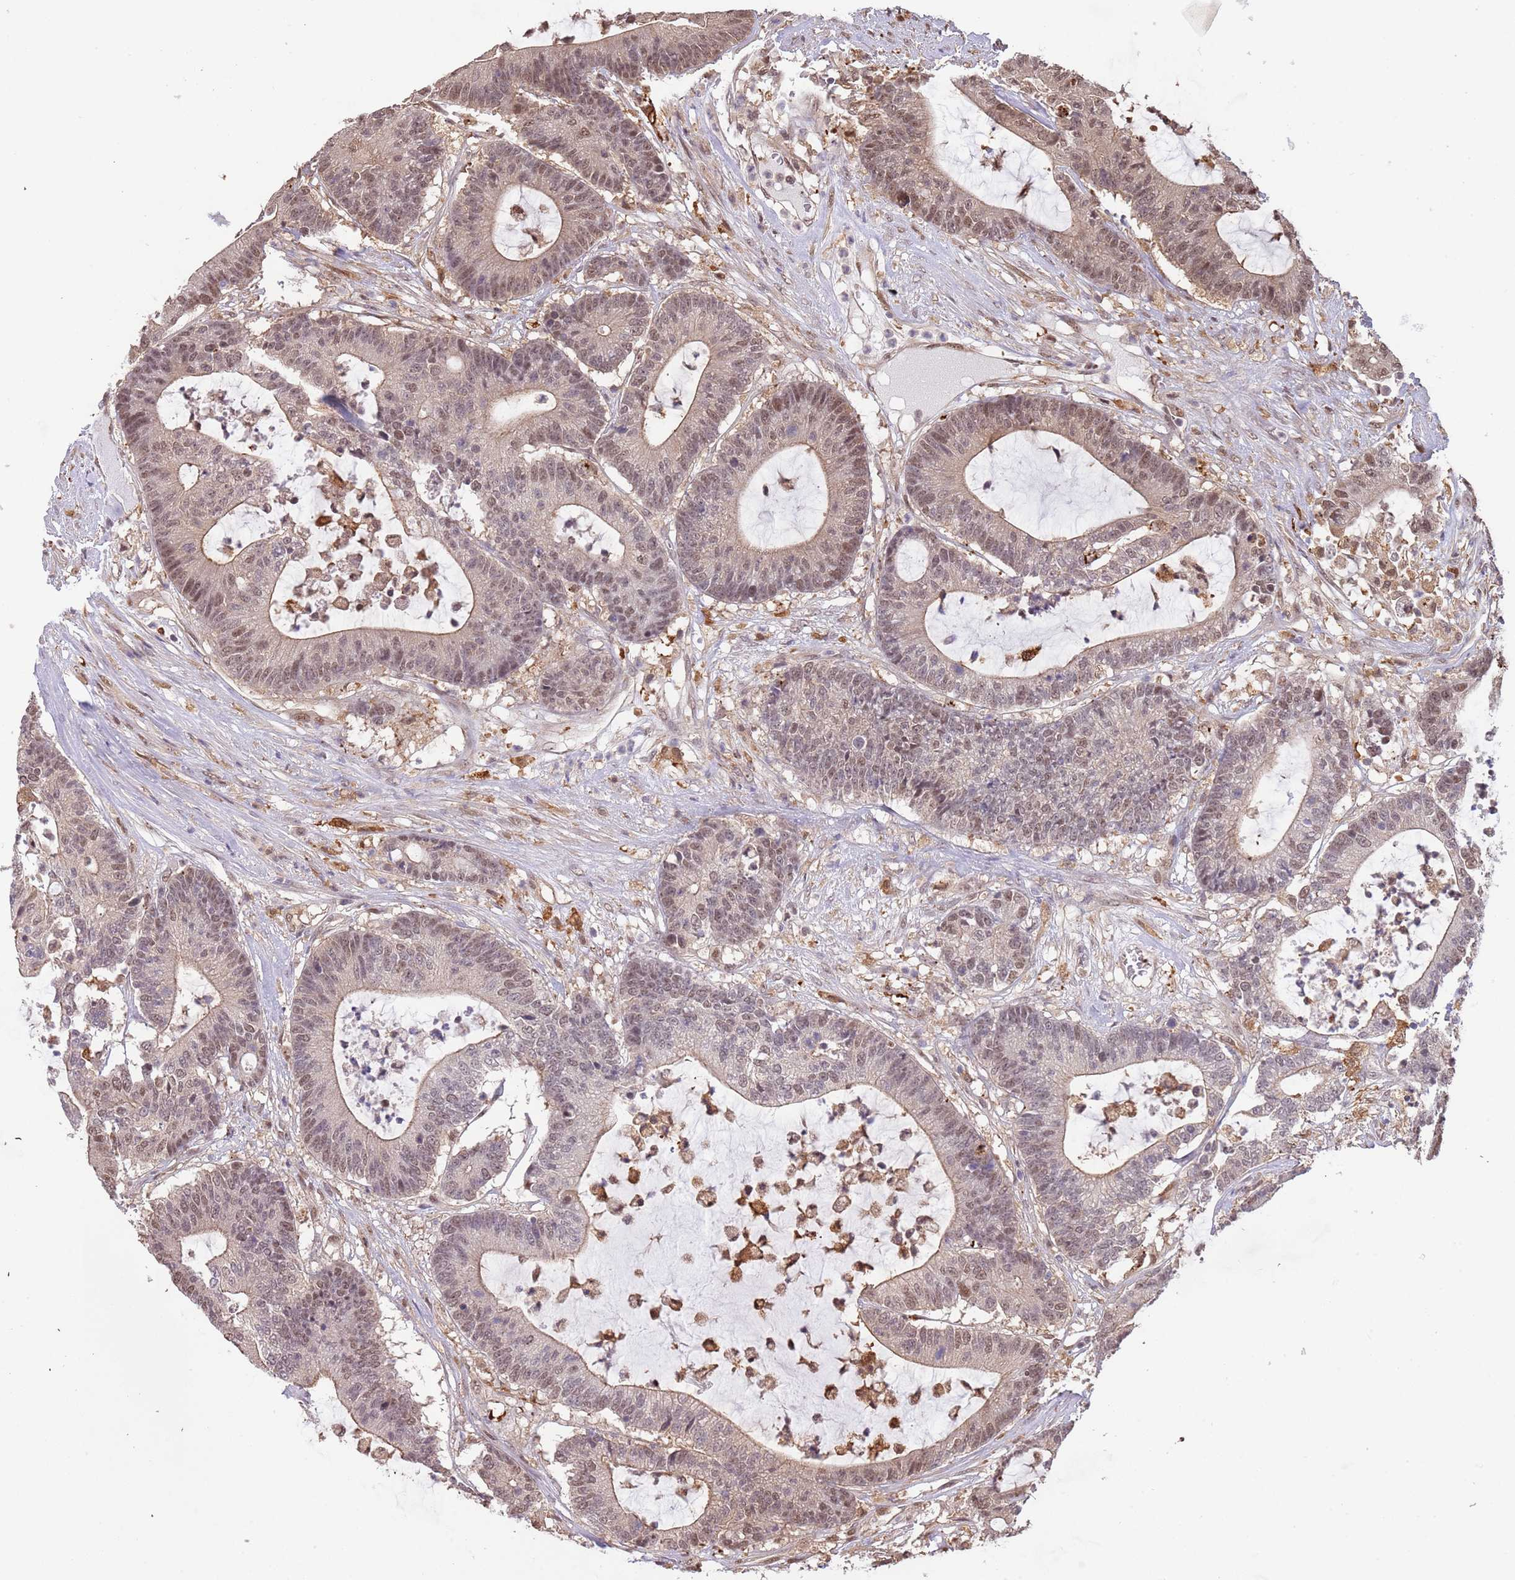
{"staining": {"intensity": "weak", "quantity": "25%-75%", "location": "cytoplasmic/membranous,nuclear"}, "tissue": "colorectal cancer", "cell_type": "Tumor cells", "image_type": "cancer", "snomed": [{"axis": "morphology", "description": "Adenocarcinoma, NOS"}, {"axis": "topography", "description": "Colon"}], "caption": "Colorectal cancer stained with DAB immunohistochemistry displays low levels of weak cytoplasmic/membranous and nuclear staining in about 25%-75% of tumor cells.", "gene": "PLSCR5", "patient": {"sex": "female", "age": 84}}